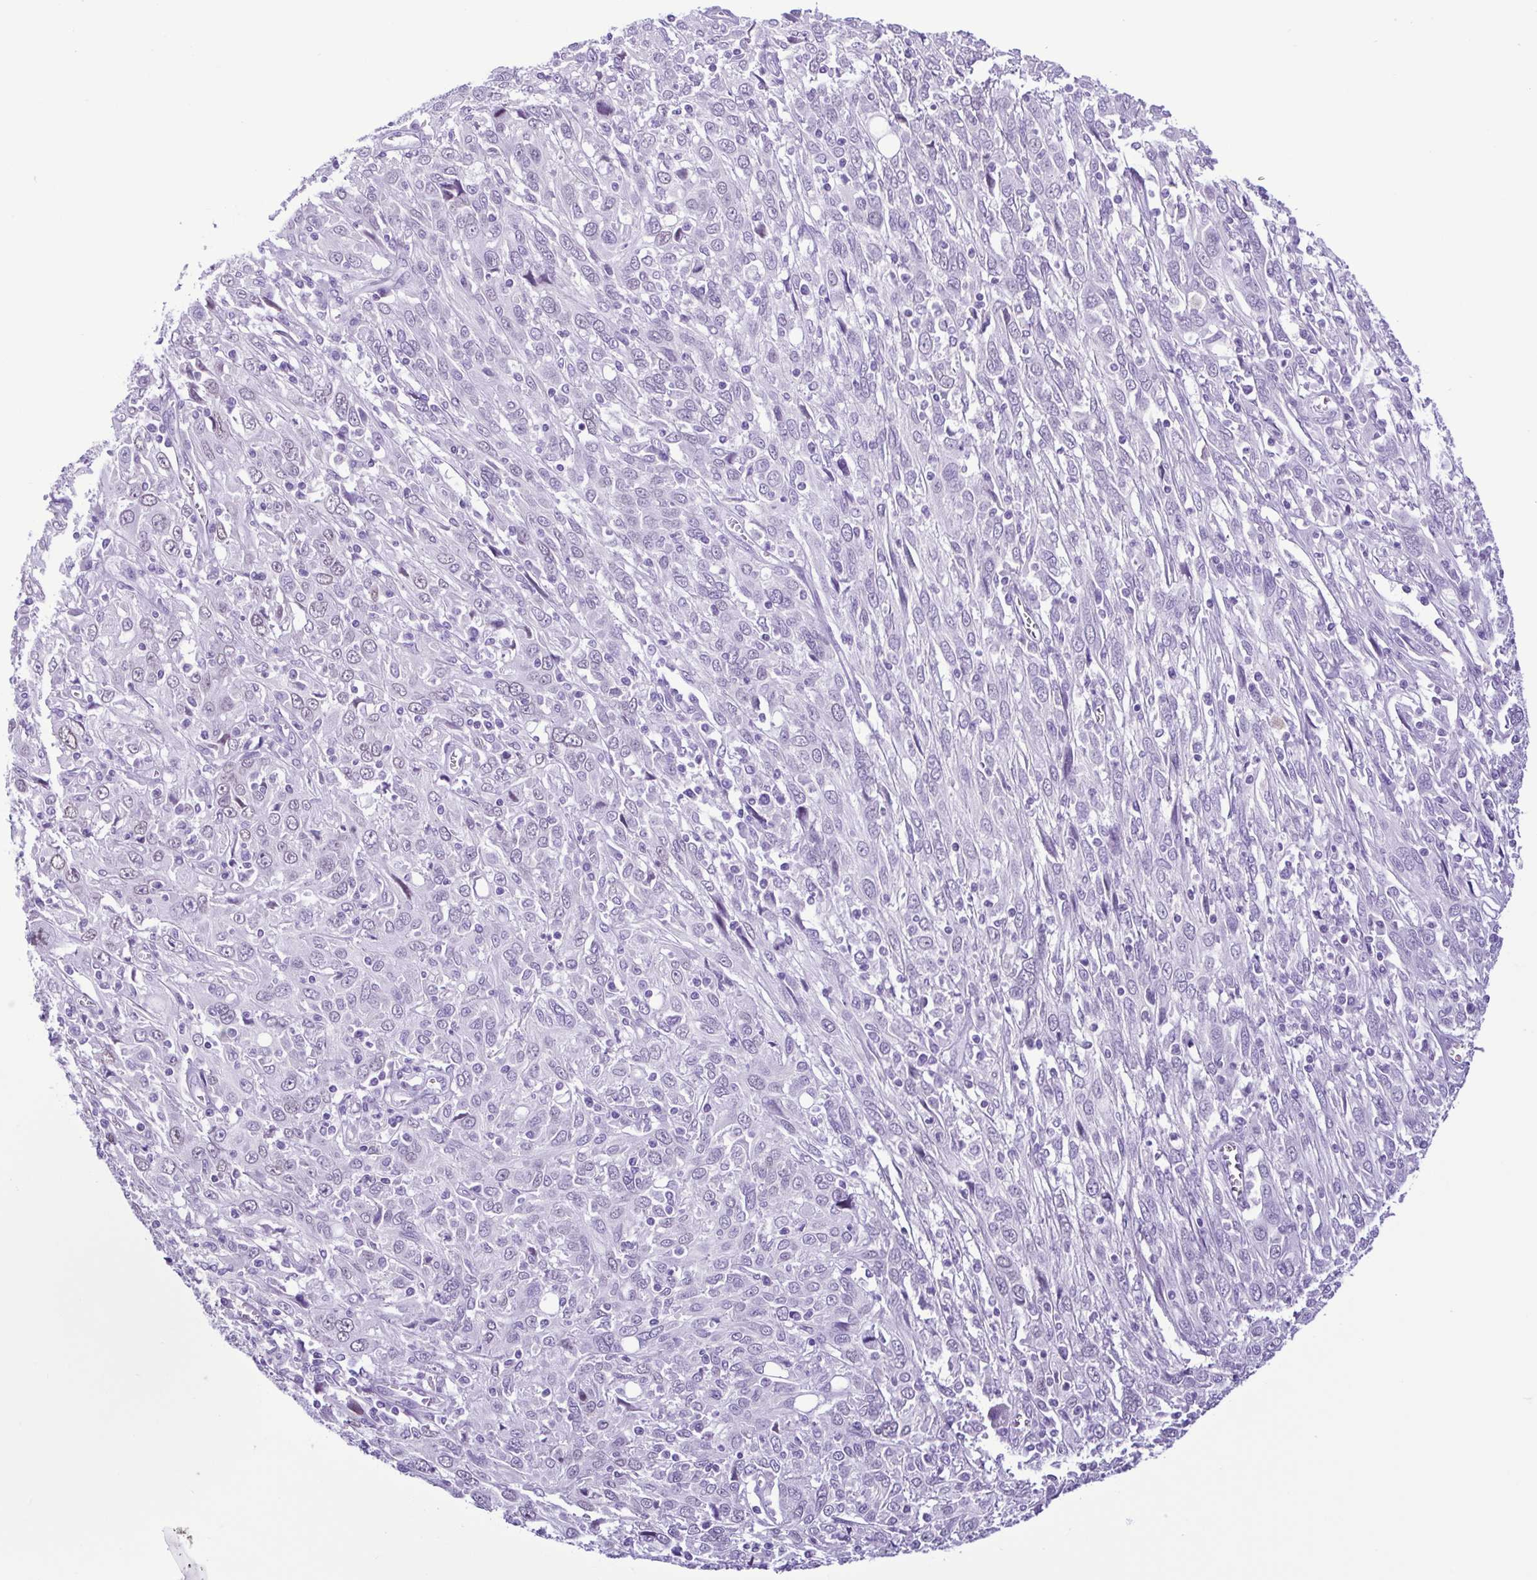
{"staining": {"intensity": "negative", "quantity": "none", "location": "none"}, "tissue": "cervical cancer", "cell_type": "Tumor cells", "image_type": "cancer", "snomed": [{"axis": "morphology", "description": "Squamous cell carcinoma, NOS"}, {"axis": "topography", "description": "Cervix"}], "caption": "Tumor cells are negative for brown protein staining in squamous cell carcinoma (cervical).", "gene": "SPATA16", "patient": {"sex": "female", "age": 46}}